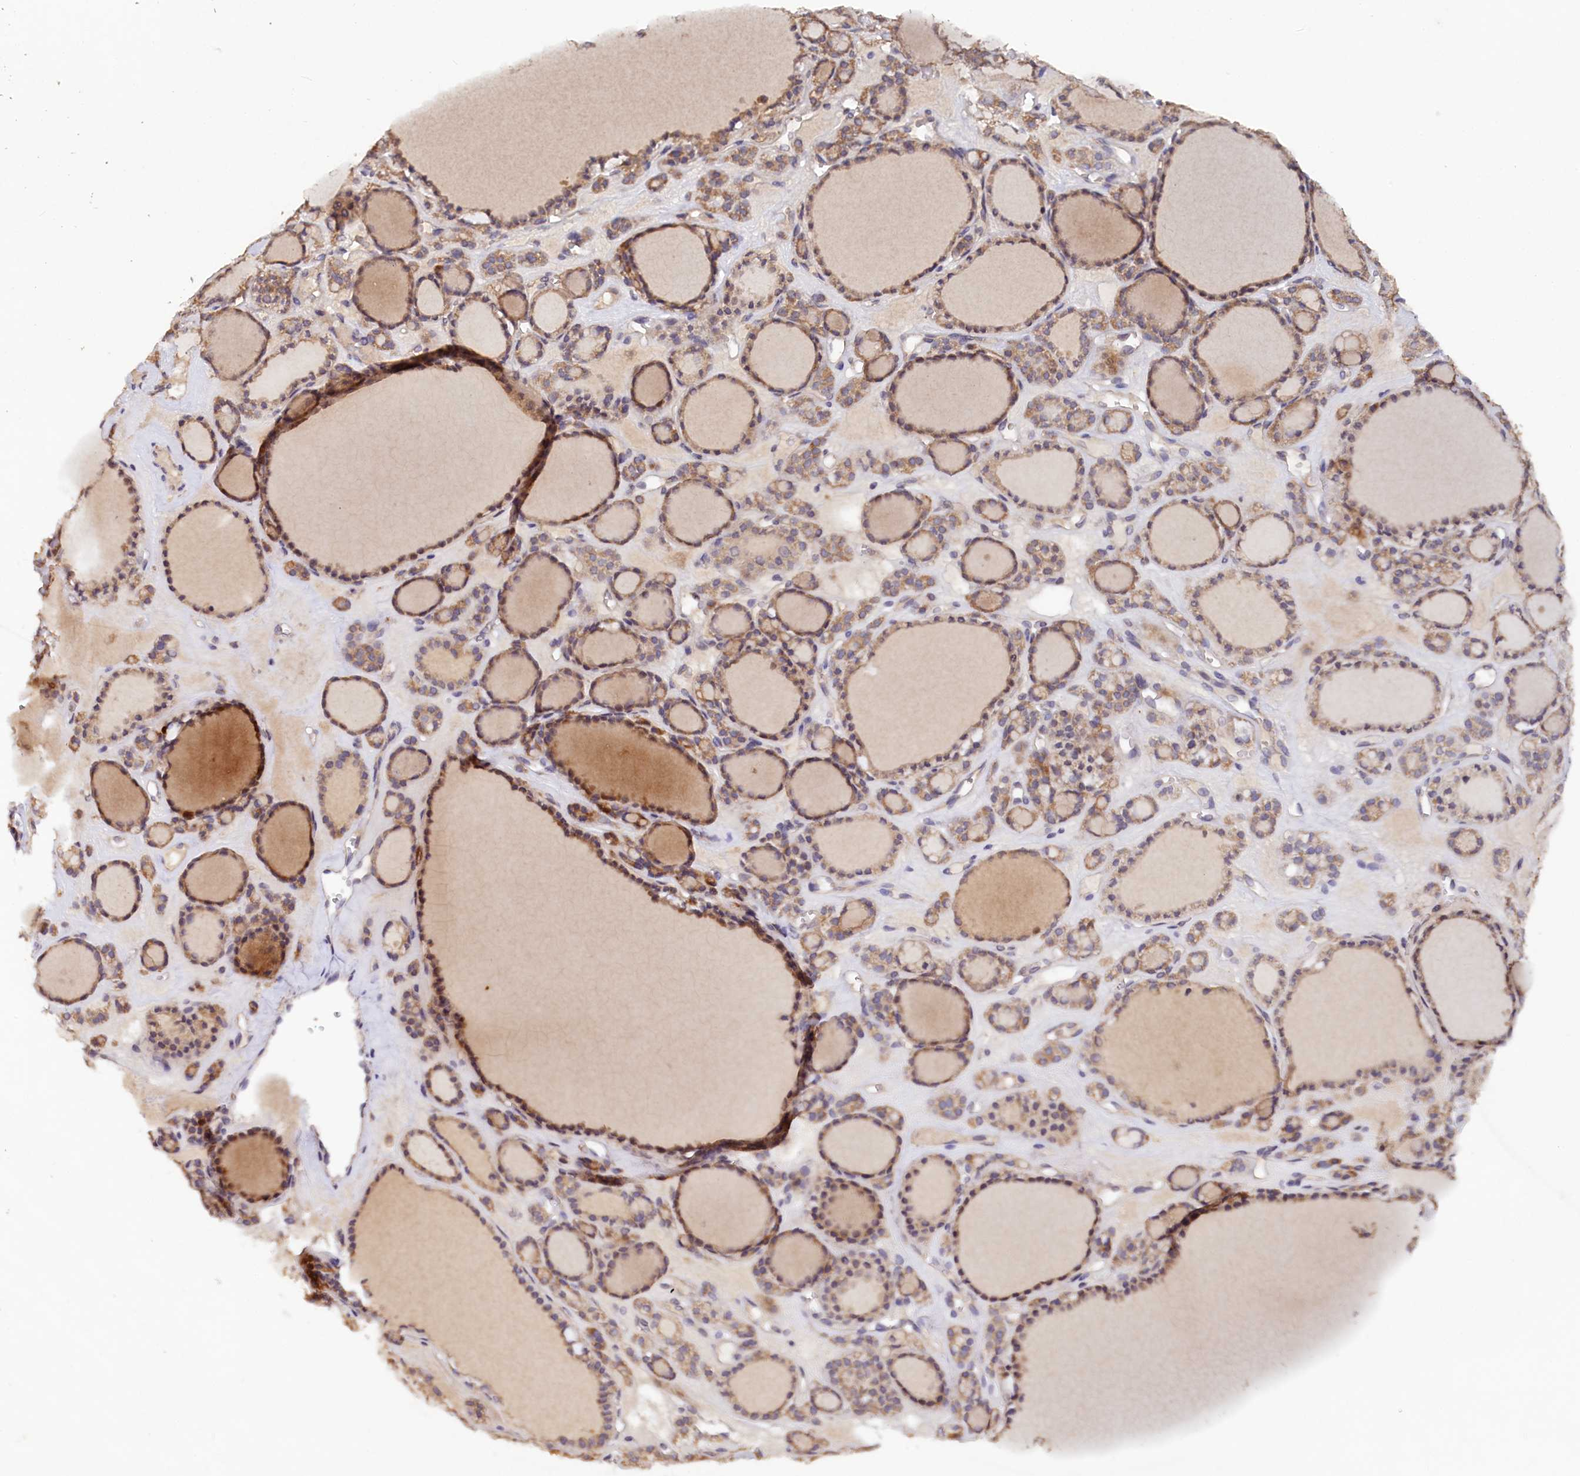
{"staining": {"intensity": "moderate", "quantity": ">75%", "location": "cytoplasmic/membranous"}, "tissue": "thyroid gland", "cell_type": "Glandular cells", "image_type": "normal", "snomed": [{"axis": "morphology", "description": "Normal tissue, NOS"}, {"axis": "topography", "description": "Thyroid gland"}], "caption": "A brown stain labels moderate cytoplasmic/membranous positivity of a protein in glandular cells of unremarkable thyroid gland. Immunohistochemistry (ihc) stains the protein in brown and the nuclei are stained blue.", "gene": "ETFBKMT", "patient": {"sex": "female", "age": 28}}